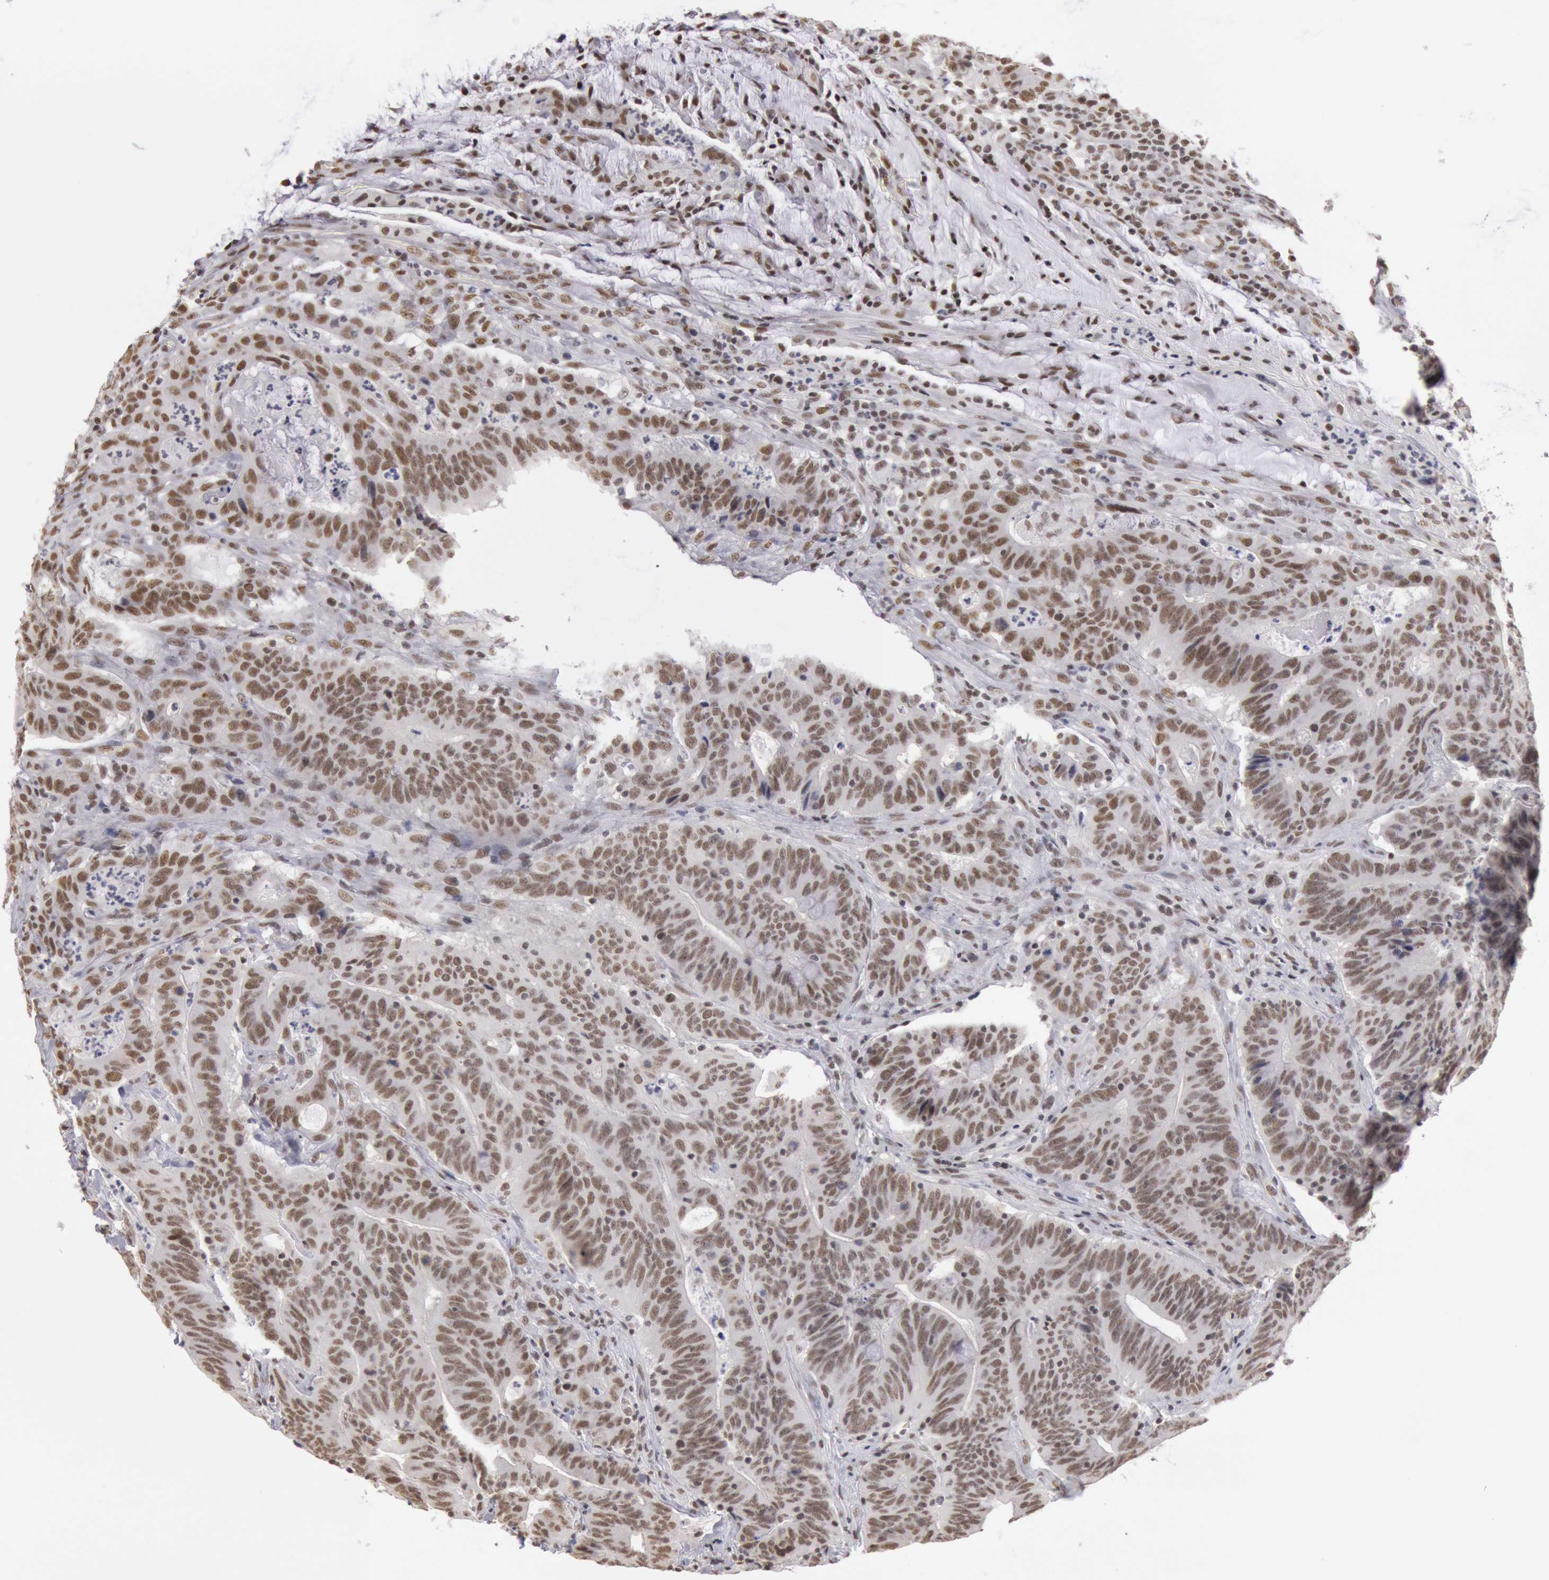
{"staining": {"intensity": "strong", "quantity": "25%-75%", "location": "nuclear"}, "tissue": "colorectal cancer", "cell_type": "Tumor cells", "image_type": "cancer", "snomed": [{"axis": "morphology", "description": "Adenocarcinoma, NOS"}, {"axis": "topography", "description": "Colon"}], "caption": "Immunohistochemistry of human colorectal adenocarcinoma shows high levels of strong nuclear staining in approximately 25%-75% of tumor cells. (DAB IHC, brown staining for protein, blue staining for nuclei).", "gene": "ESS2", "patient": {"sex": "male", "age": 54}}